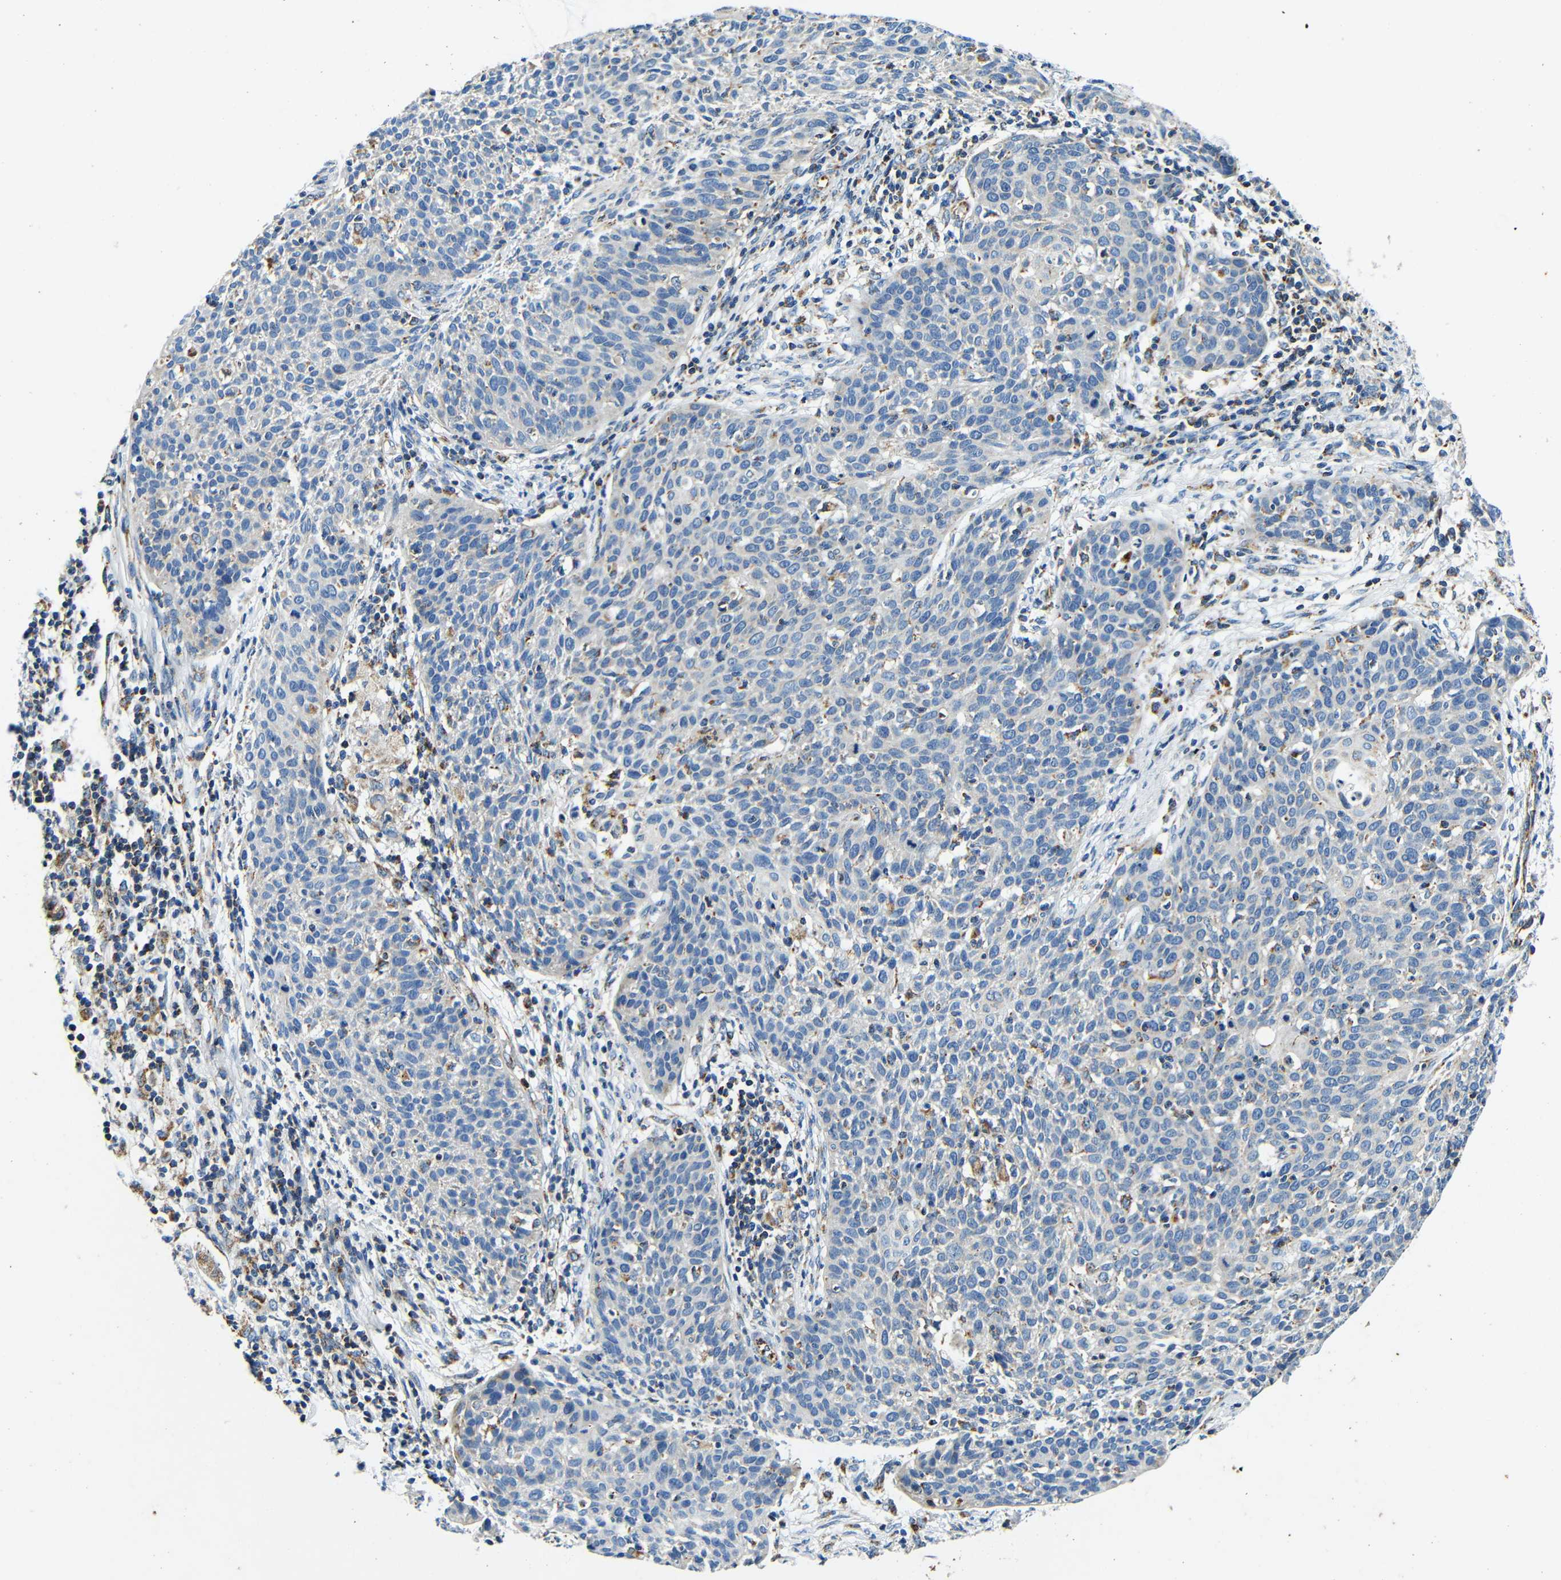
{"staining": {"intensity": "weak", "quantity": "<25%", "location": "cytoplasmic/membranous"}, "tissue": "cervical cancer", "cell_type": "Tumor cells", "image_type": "cancer", "snomed": [{"axis": "morphology", "description": "Squamous cell carcinoma, NOS"}, {"axis": "topography", "description": "Cervix"}], "caption": "This image is of squamous cell carcinoma (cervical) stained with immunohistochemistry (IHC) to label a protein in brown with the nuclei are counter-stained blue. There is no expression in tumor cells. (DAB (3,3'-diaminobenzidine) immunohistochemistry (IHC) with hematoxylin counter stain).", "gene": "GALNT18", "patient": {"sex": "female", "age": 38}}